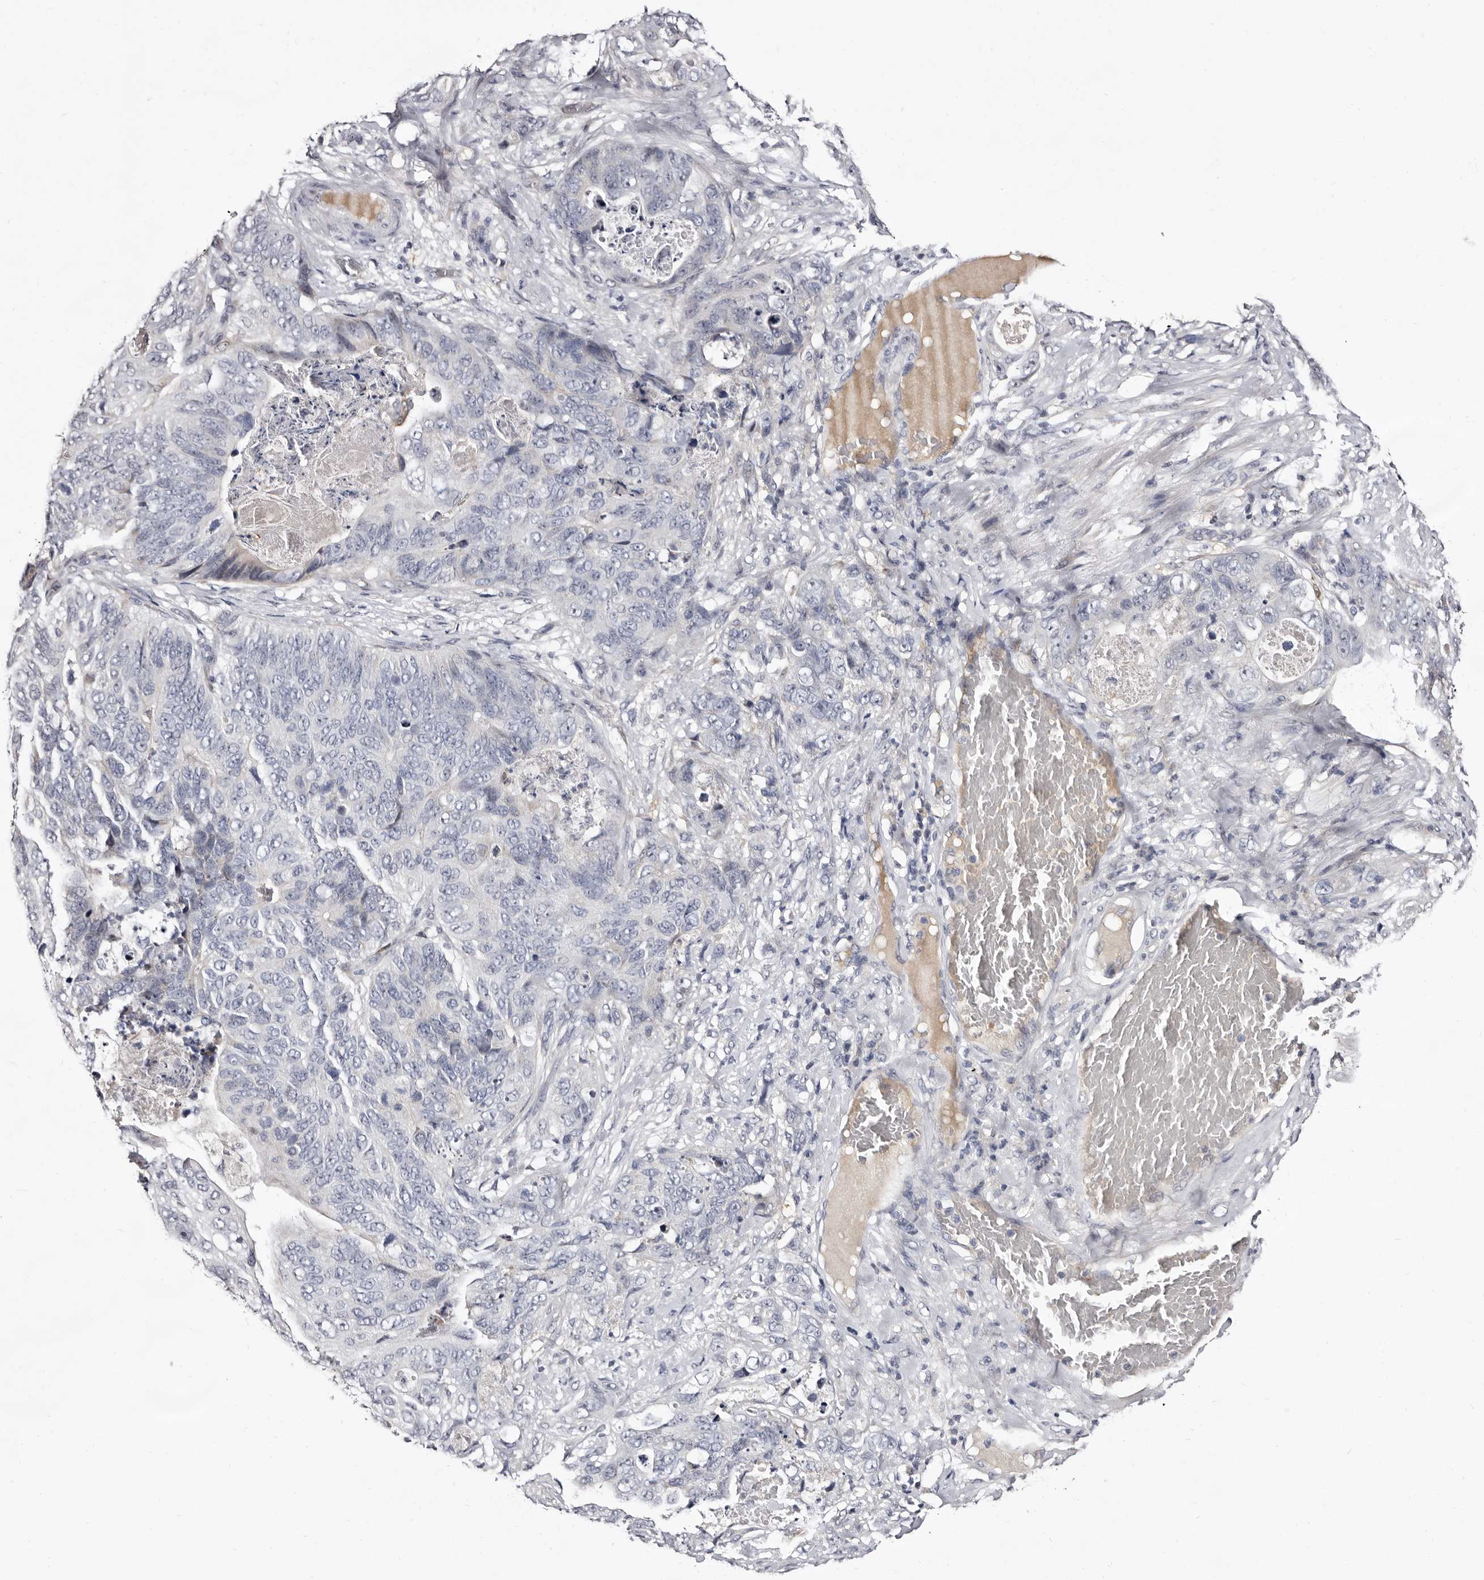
{"staining": {"intensity": "negative", "quantity": "none", "location": "none"}, "tissue": "stomach cancer", "cell_type": "Tumor cells", "image_type": "cancer", "snomed": [{"axis": "morphology", "description": "Normal tissue, NOS"}, {"axis": "morphology", "description": "Adenocarcinoma, NOS"}, {"axis": "topography", "description": "Stomach"}], "caption": "The immunohistochemistry (IHC) photomicrograph has no significant staining in tumor cells of stomach adenocarcinoma tissue.", "gene": "BPGM", "patient": {"sex": "female", "age": 89}}